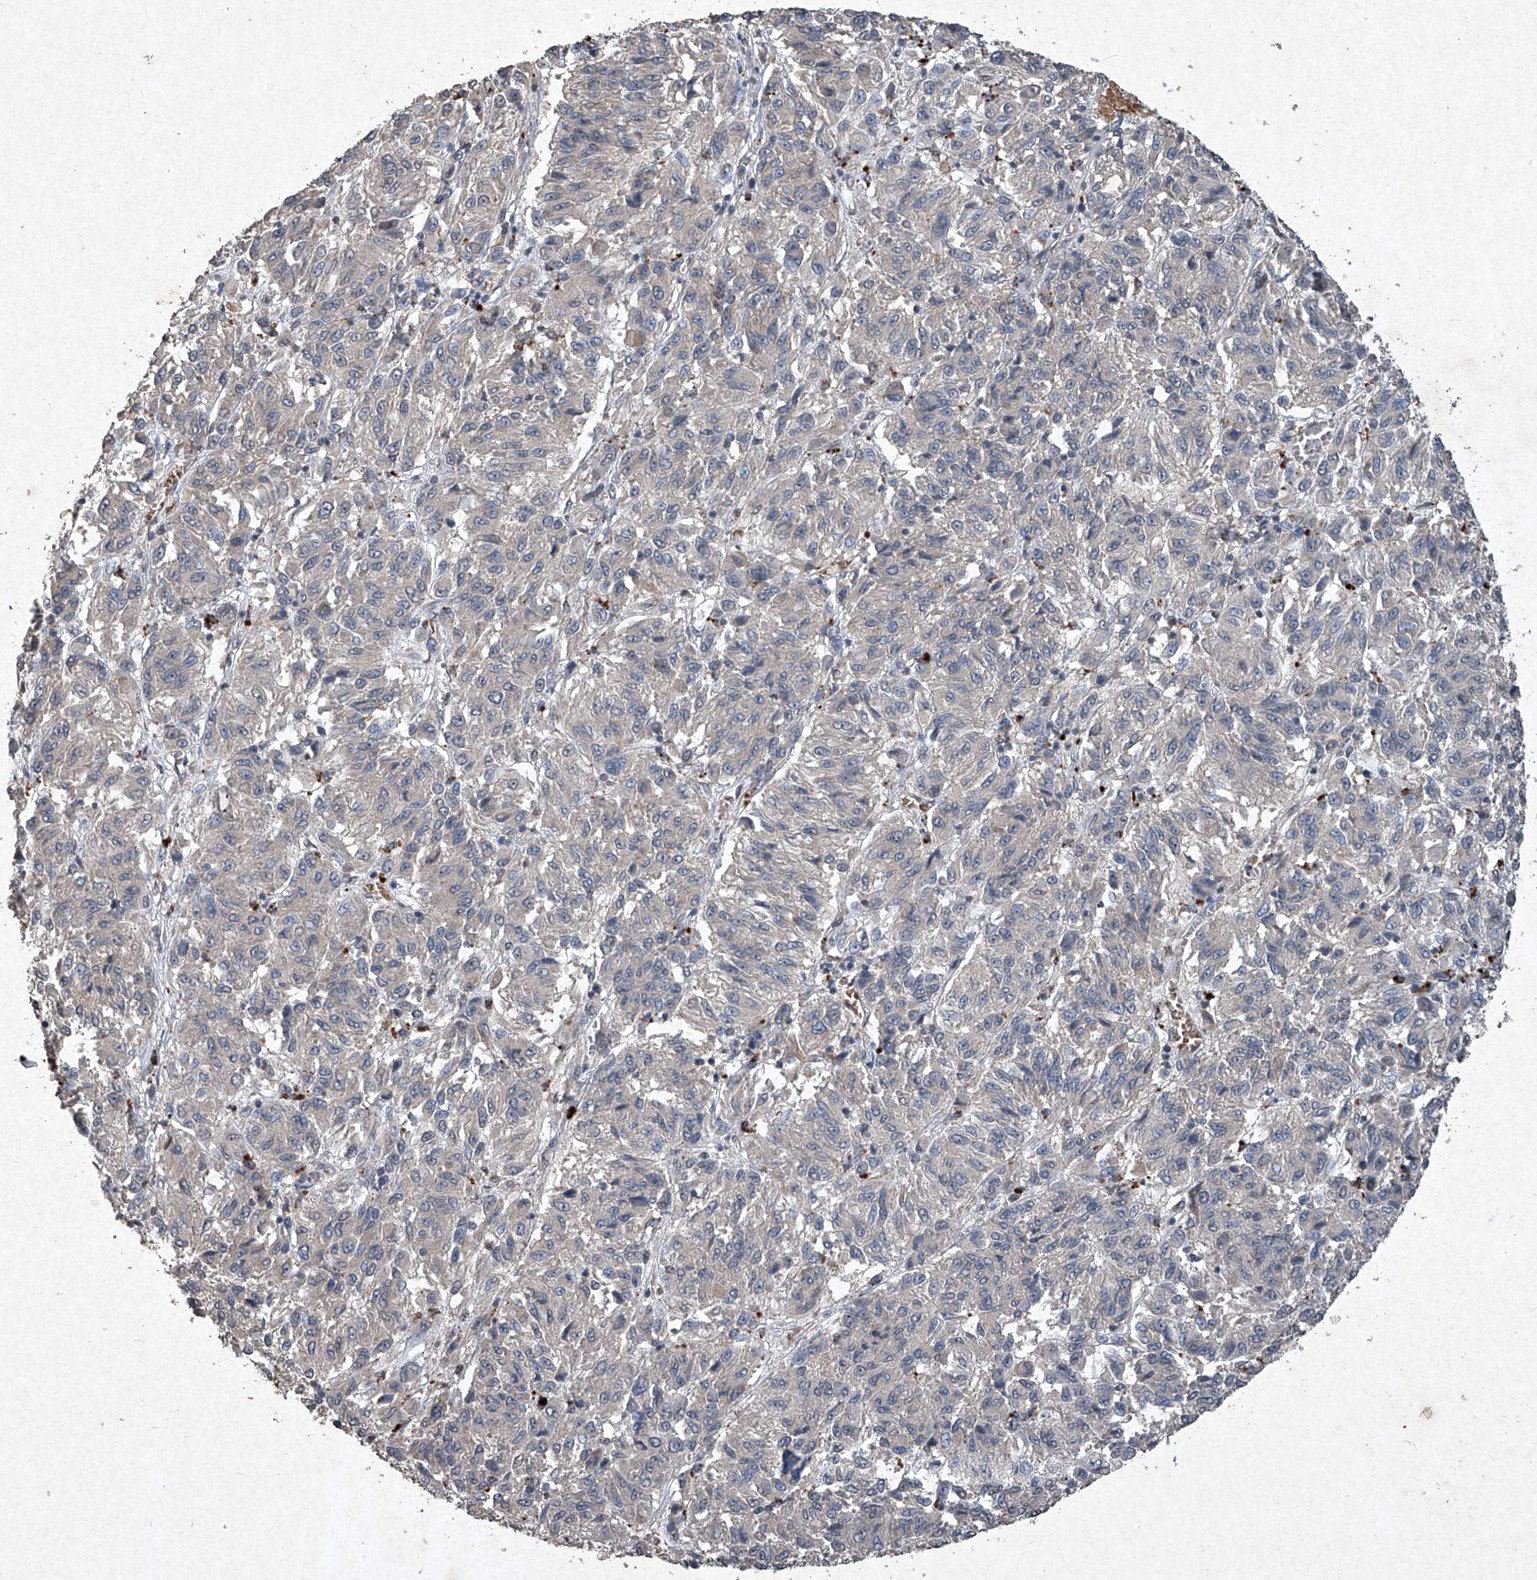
{"staining": {"intensity": "negative", "quantity": "none", "location": "none"}, "tissue": "melanoma", "cell_type": "Tumor cells", "image_type": "cancer", "snomed": [{"axis": "morphology", "description": "Malignant melanoma, Metastatic site"}, {"axis": "topography", "description": "Lung"}], "caption": "Immunohistochemistry (IHC) photomicrograph of neoplastic tissue: human malignant melanoma (metastatic site) stained with DAB exhibits no significant protein positivity in tumor cells.", "gene": "MED16", "patient": {"sex": "male", "age": 64}}